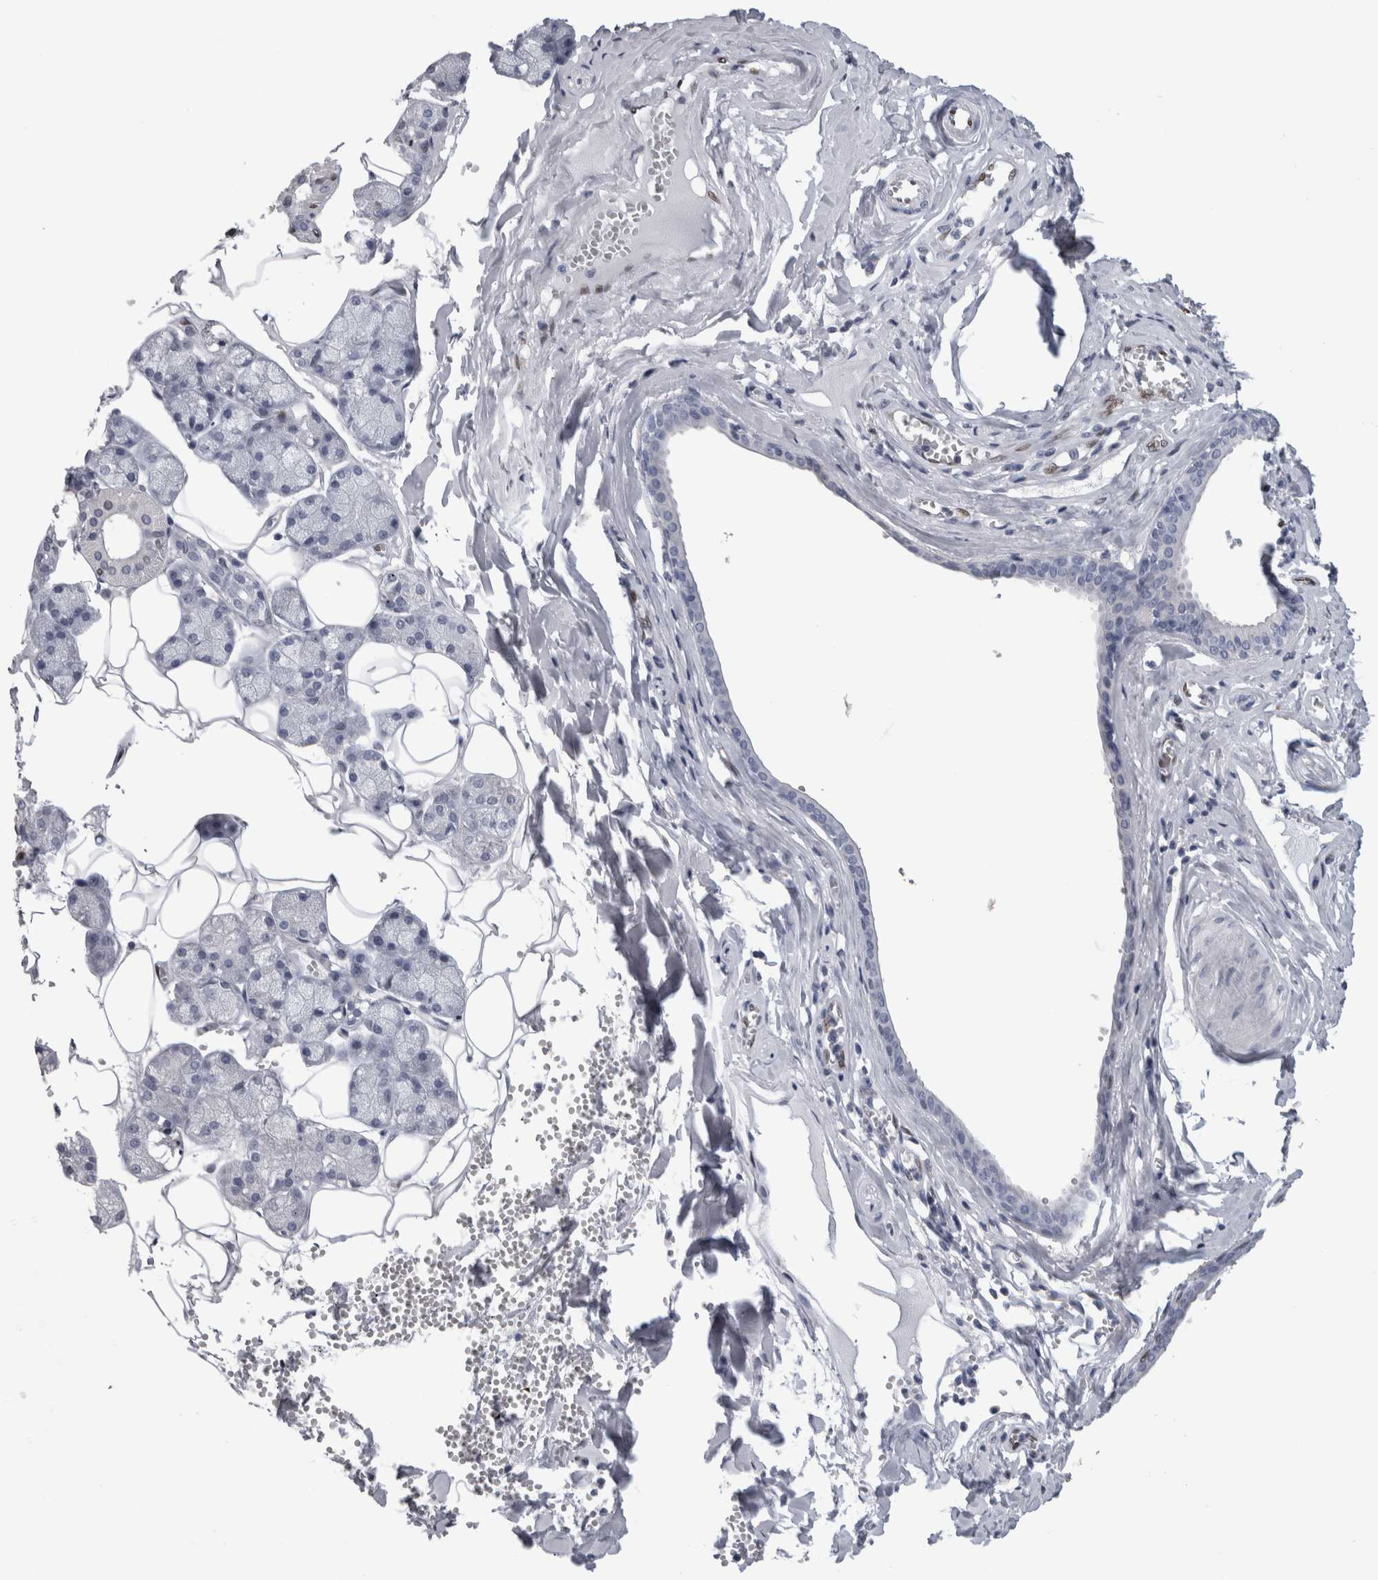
{"staining": {"intensity": "moderate", "quantity": "<25%", "location": "nuclear"}, "tissue": "salivary gland", "cell_type": "Glandular cells", "image_type": "normal", "snomed": [{"axis": "morphology", "description": "Normal tissue, NOS"}, {"axis": "topography", "description": "Salivary gland"}], "caption": "Immunohistochemical staining of unremarkable human salivary gland displays <25% levels of moderate nuclear protein staining in about <25% of glandular cells. The protein is stained brown, and the nuclei are stained in blue (DAB IHC with brightfield microscopy, high magnification).", "gene": "IL33", "patient": {"sex": "male", "age": 62}}